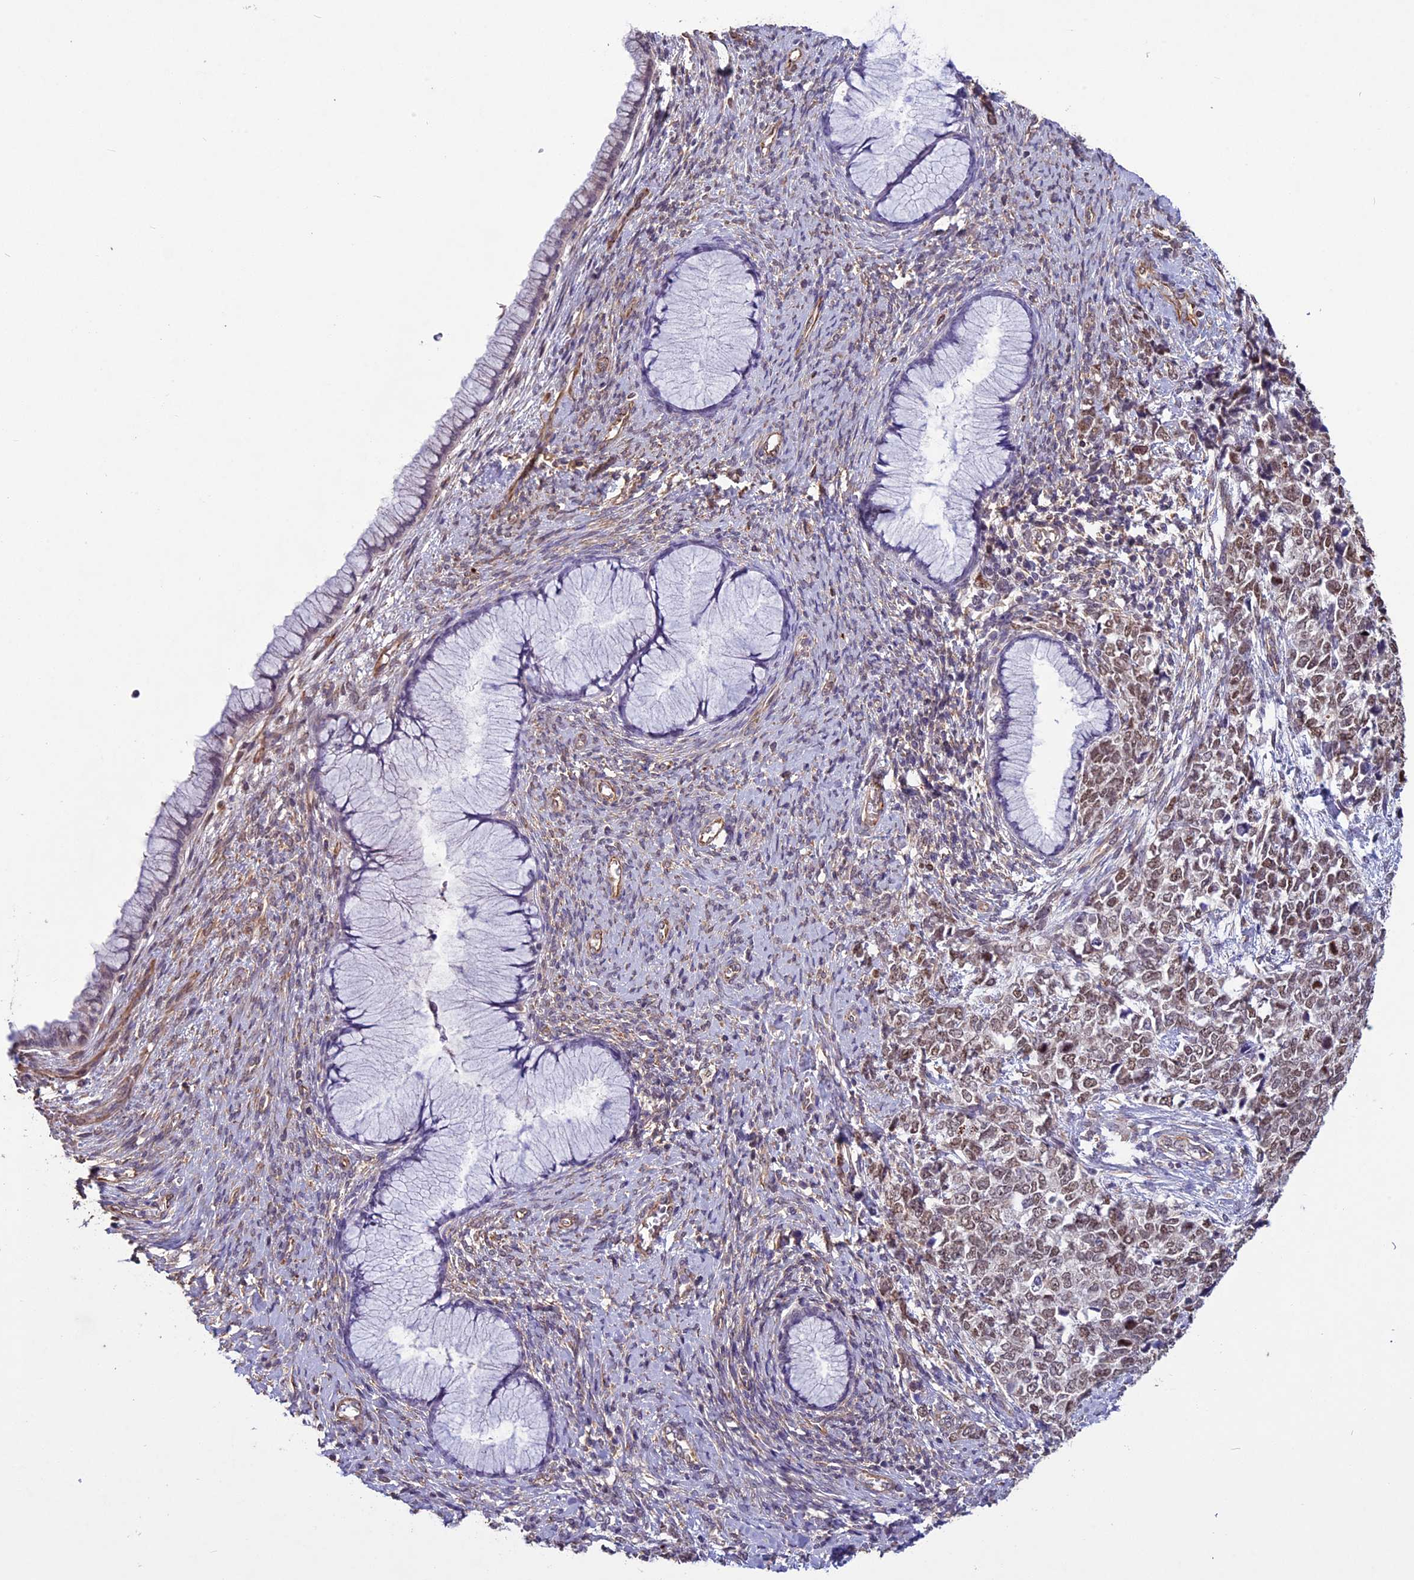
{"staining": {"intensity": "moderate", "quantity": ">75%", "location": "cytoplasmic/membranous,nuclear"}, "tissue": "cervical cancer", "cell_type": "Tumor cells", "image_type": "cancer", "snomed": [{"axis": "morphology", "description": "Squamous cell carcinoma, NOS"}, {"axis": "topography", "description": "Cervix"}], "caption": "A photomicrograph of cervical cancer stained for a protein displays moderate cytoplasmic/membranous and nuclear brown staining in tumor cells.", "gene": "C3orf70", "patient": {"sex": "female", "age": 63}}